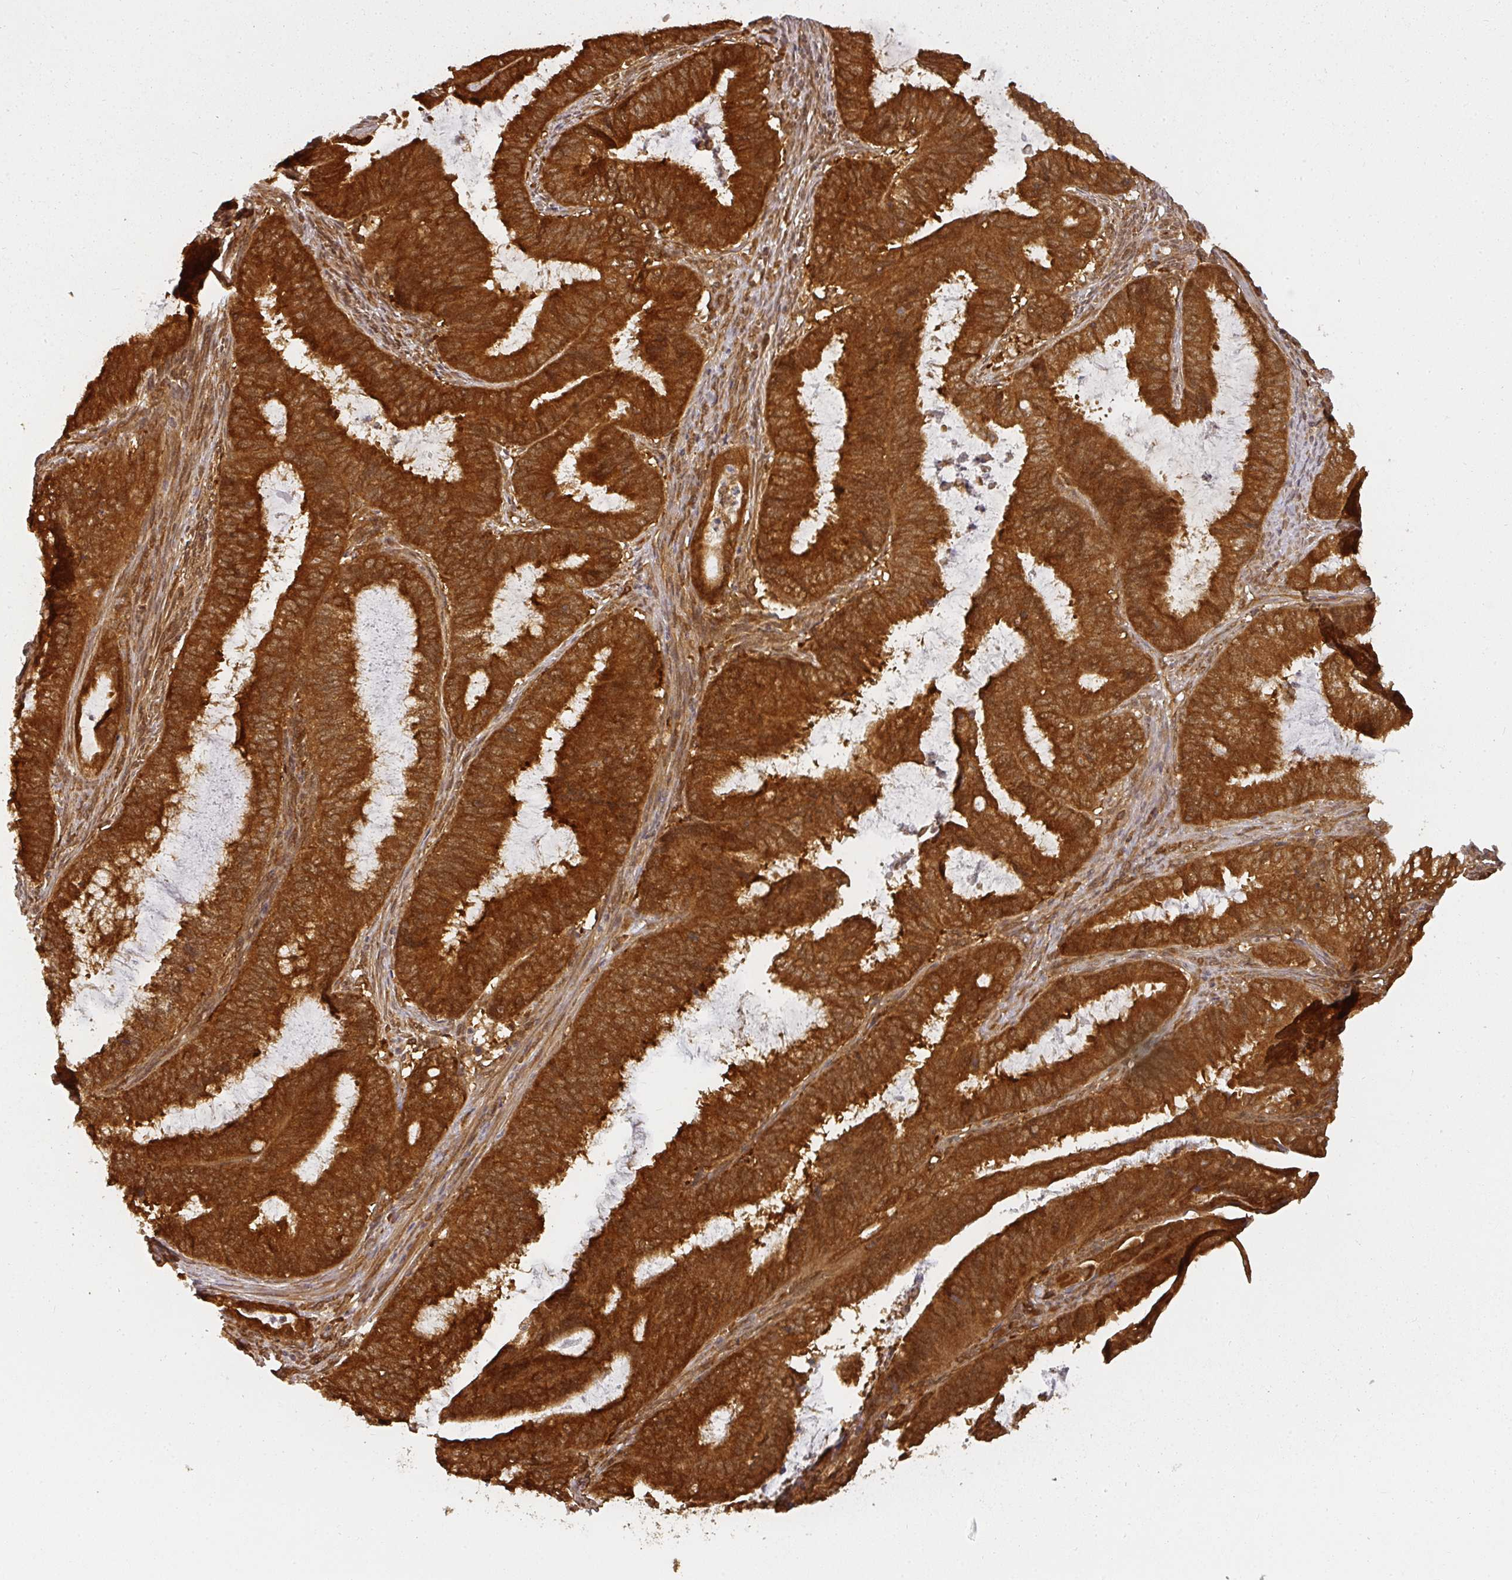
{"staining": {"intensity": "strong", "quantity": ">75%", "location": "cytoplasmic/membranous"}, "tissue": "endometrial cancer", "cell_type": "Tumor cells", "image_type": "cancer", "snomed": [{"axis": "morphology", "description": "Adenocarcinoma, NOS"}, {"axis": "topography", "description": "Endometrium"}], "caption": "Immunohistochemical staining of endometrial adenocarcinoma shows high levels of strong cytoplasmic/membranous protein staining in about >75% of tumor cells.", "gene": "PPP6R3", "patient": {"sex": "female", "age": 51}}